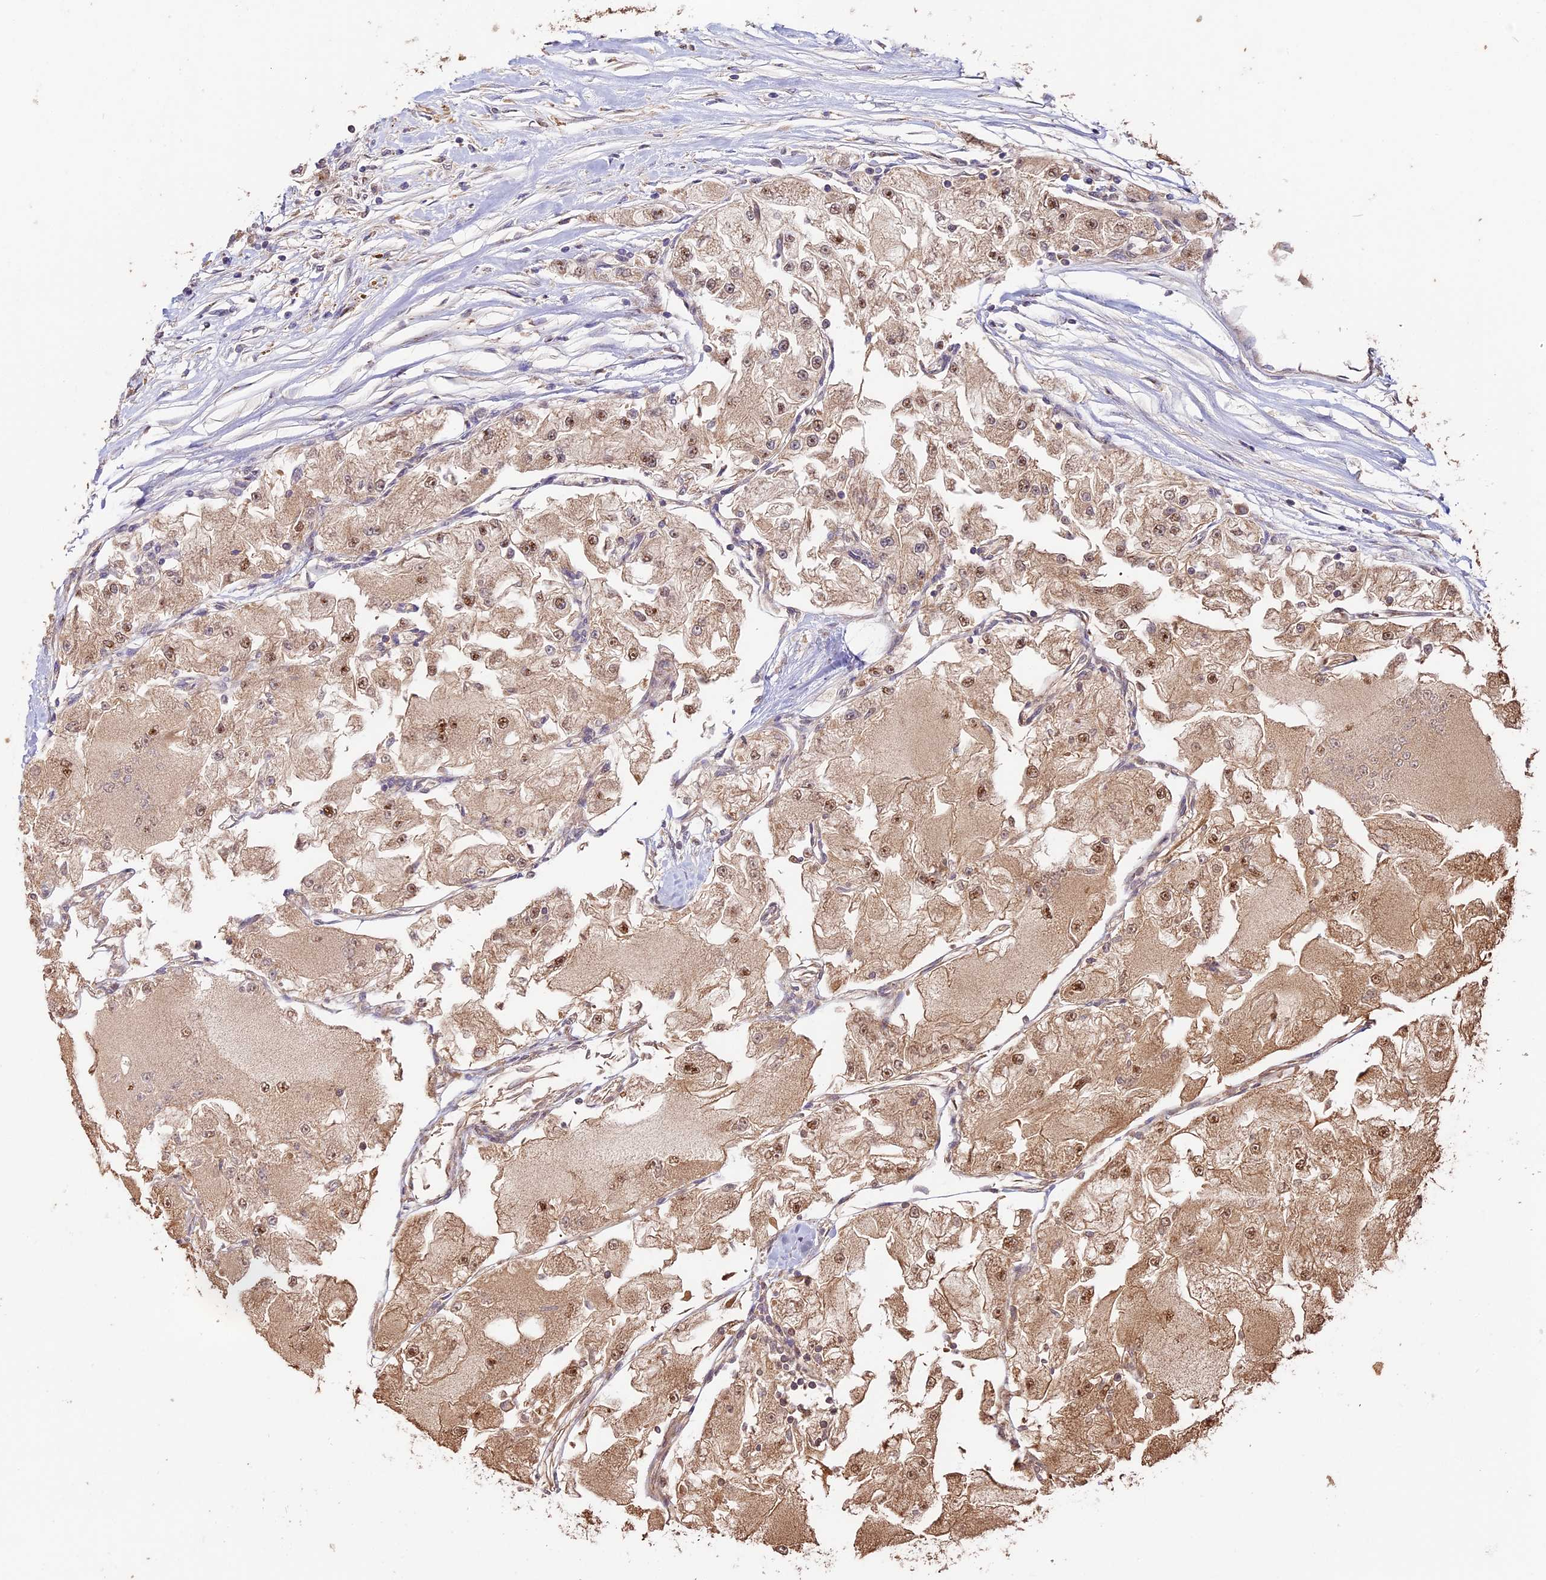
{"staining": {"intensity": "moderate", "quantity": ">75%", "location": "cytoplasmic/membranous,nuclear"}, "tissue": "renal cancer", "cell_type": "Tumor cells", "image_type": "cancer", "snomed": [{"axis": "morphology", "description": "Adenocarcinoma, NOS"}, {"axis": "topography", "description": "Kidney"}], "caption": "Renal adenocarcinoma was stained to show a protein in brown. There is medium levels of moderate cytoplasmic/membranous and nuclear expression in approximately >75% of tumor cells. The protein of interest is stained brown, and the nuclei are stained in blue (DAB (3,3'-diaminobenzidine) IHC with brightfield microscopy, high magnification).", "gene": "PPP1R37", "patient": {"sex": "female", "age": 72}}